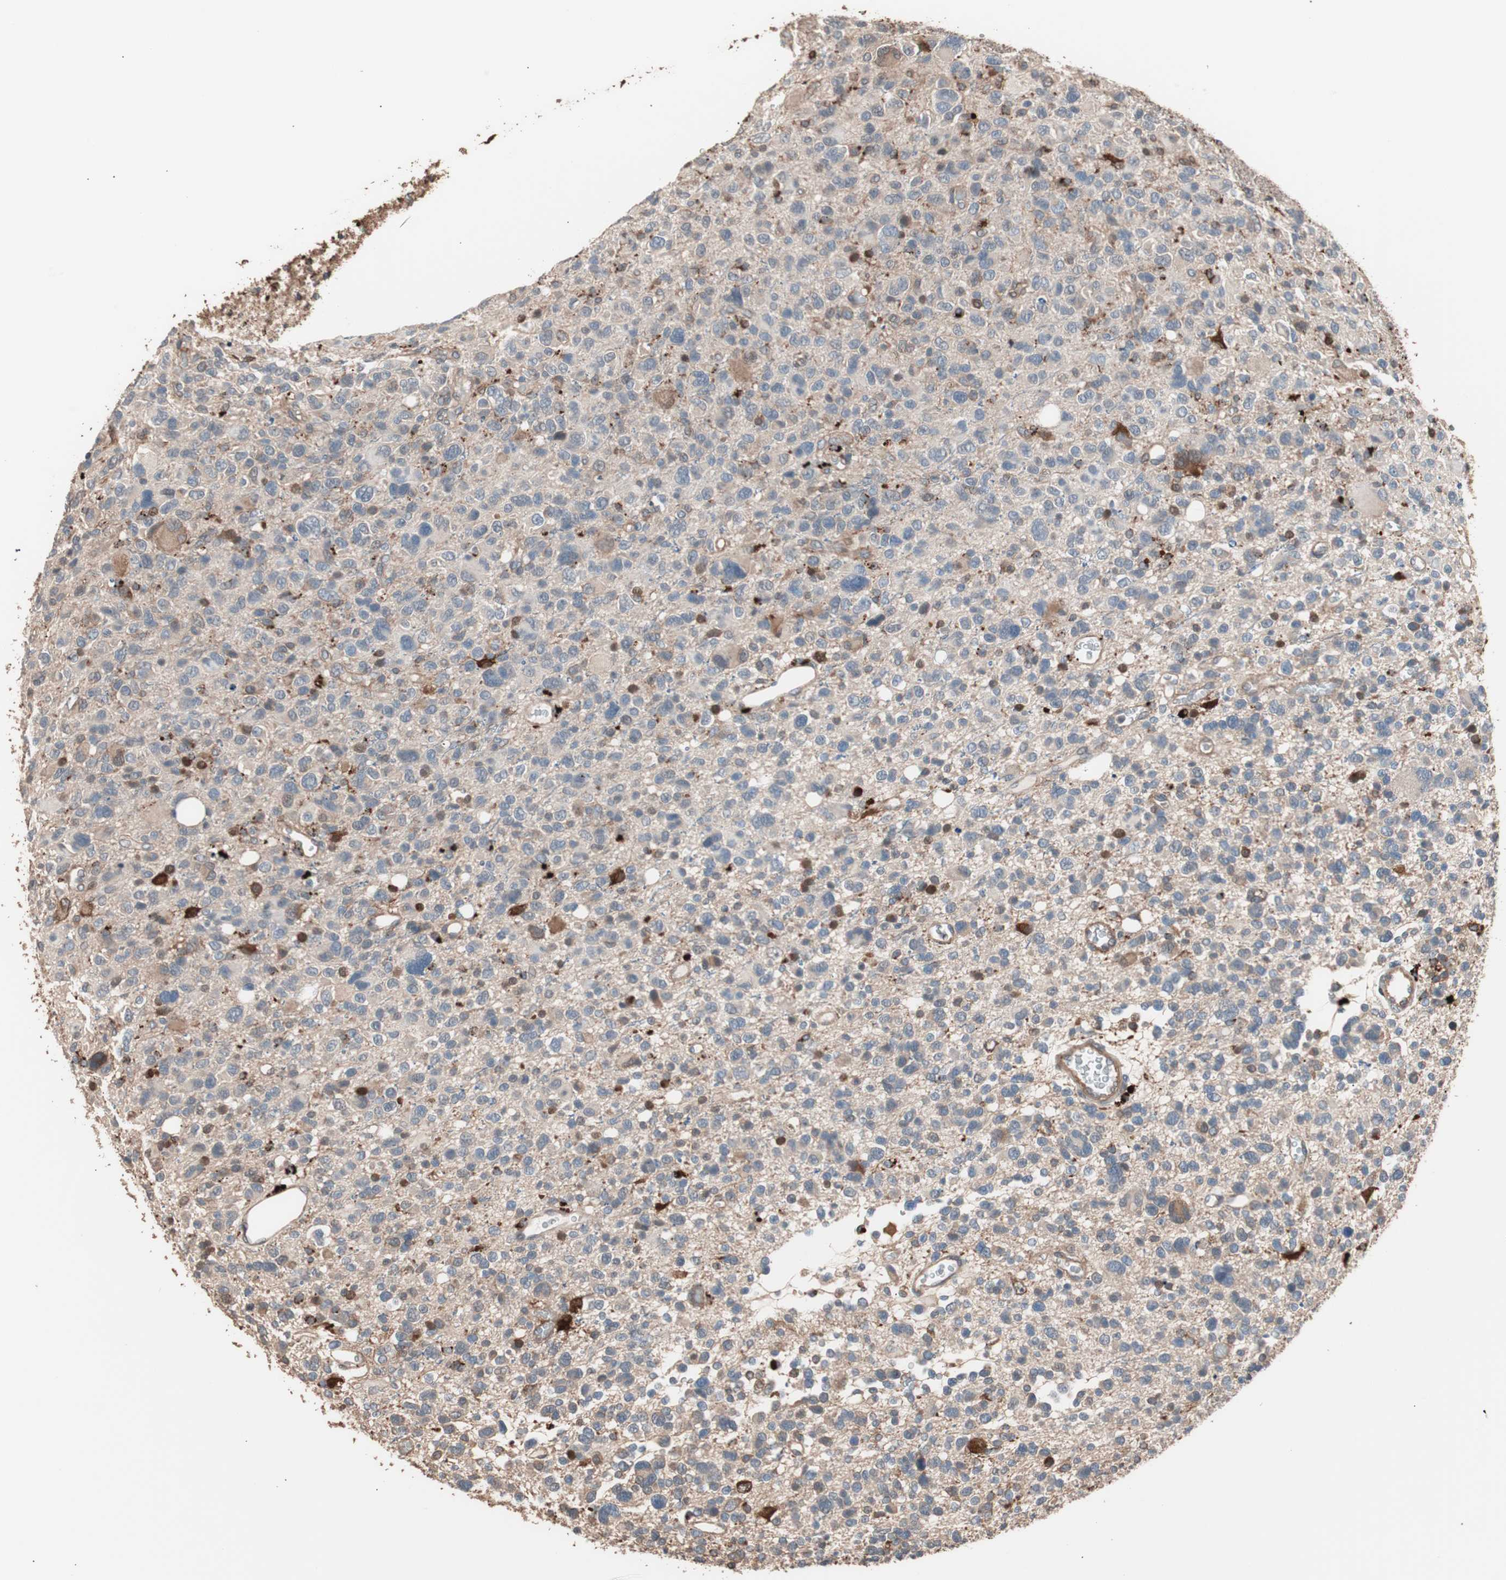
{"staining": {"intensity": "weak", "quantity": "25%-75%", "location": "cytoplasmic/membranous"}, "tissue": "glioma", "cell_type": "Tumor cells", "image_type": "cancer", "snomed": [{"axis": "morphology", "description": "Glioma, malignant, High grade"}, {"axis": "topography", "description": "Brain"}], "caption": "Protein positivity by immunohistochemistry (IHC) shows weak cytoplasmic/membranous expression in about 25%-75% of tumor cells in glioma.", "gene": "CCT3", "patient": {"sex": "male", "age": 48}}